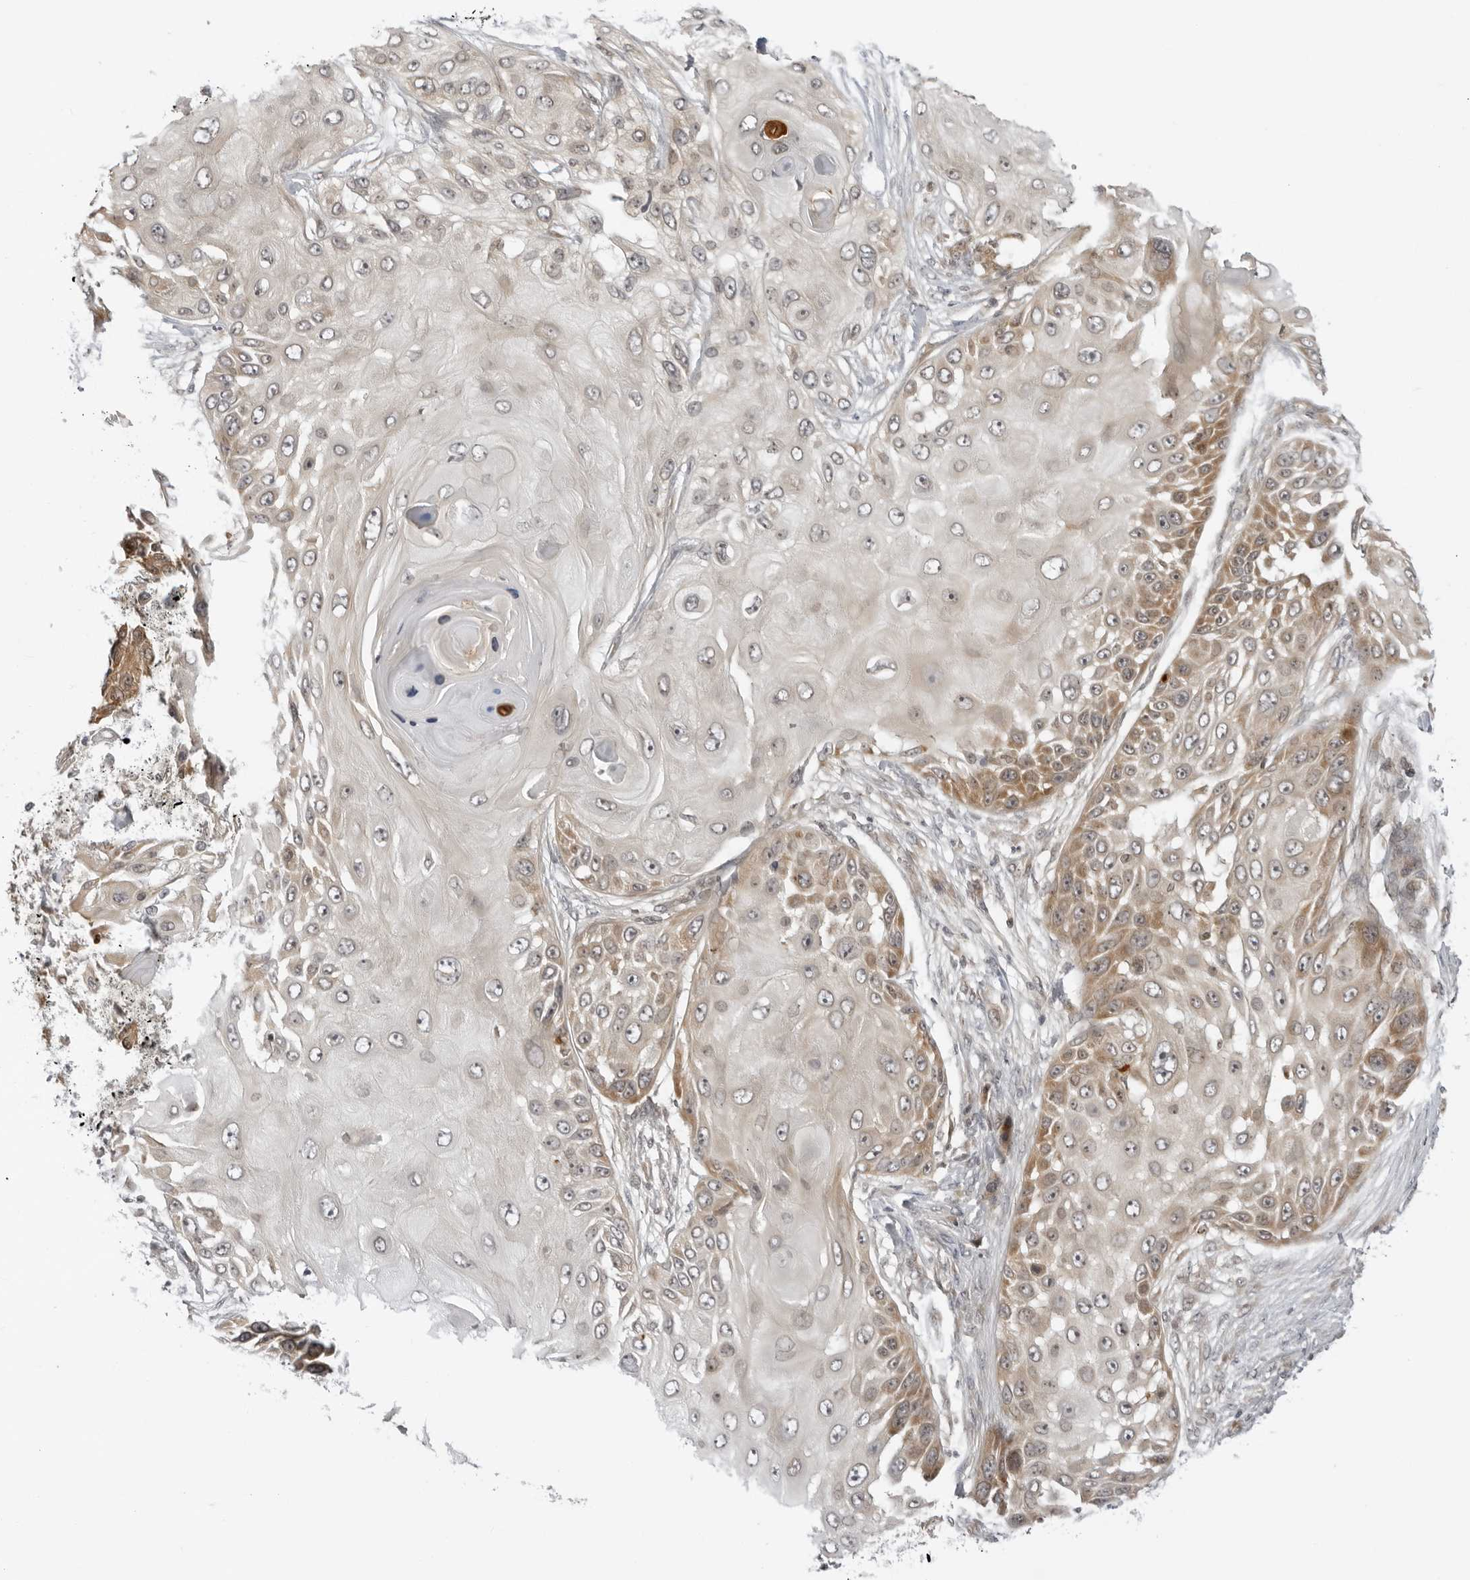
{"staining": {"intensity": "moderate", "quantity": "<25%", "location": "cytoplasmic/membranous"}, "tissue": "skin cancer", "cell_type": "Tumor cells", "image_type": "cancer", "snomed": [{"axis": "morphology", "description": "Squamous cell carcinoma, NOS"}, {"axis": "topography", "description": "Skin"}], "caption": "This micrograph reveals immunohistochemistry (IHC) staining of human squamous cell carcinoma (skin), with low moderate cytoplasmic/membranous positivity in about <25% of tumor cells.", "gene": "PRRC2C", "patient": {"sex": "female", "age": 44}}